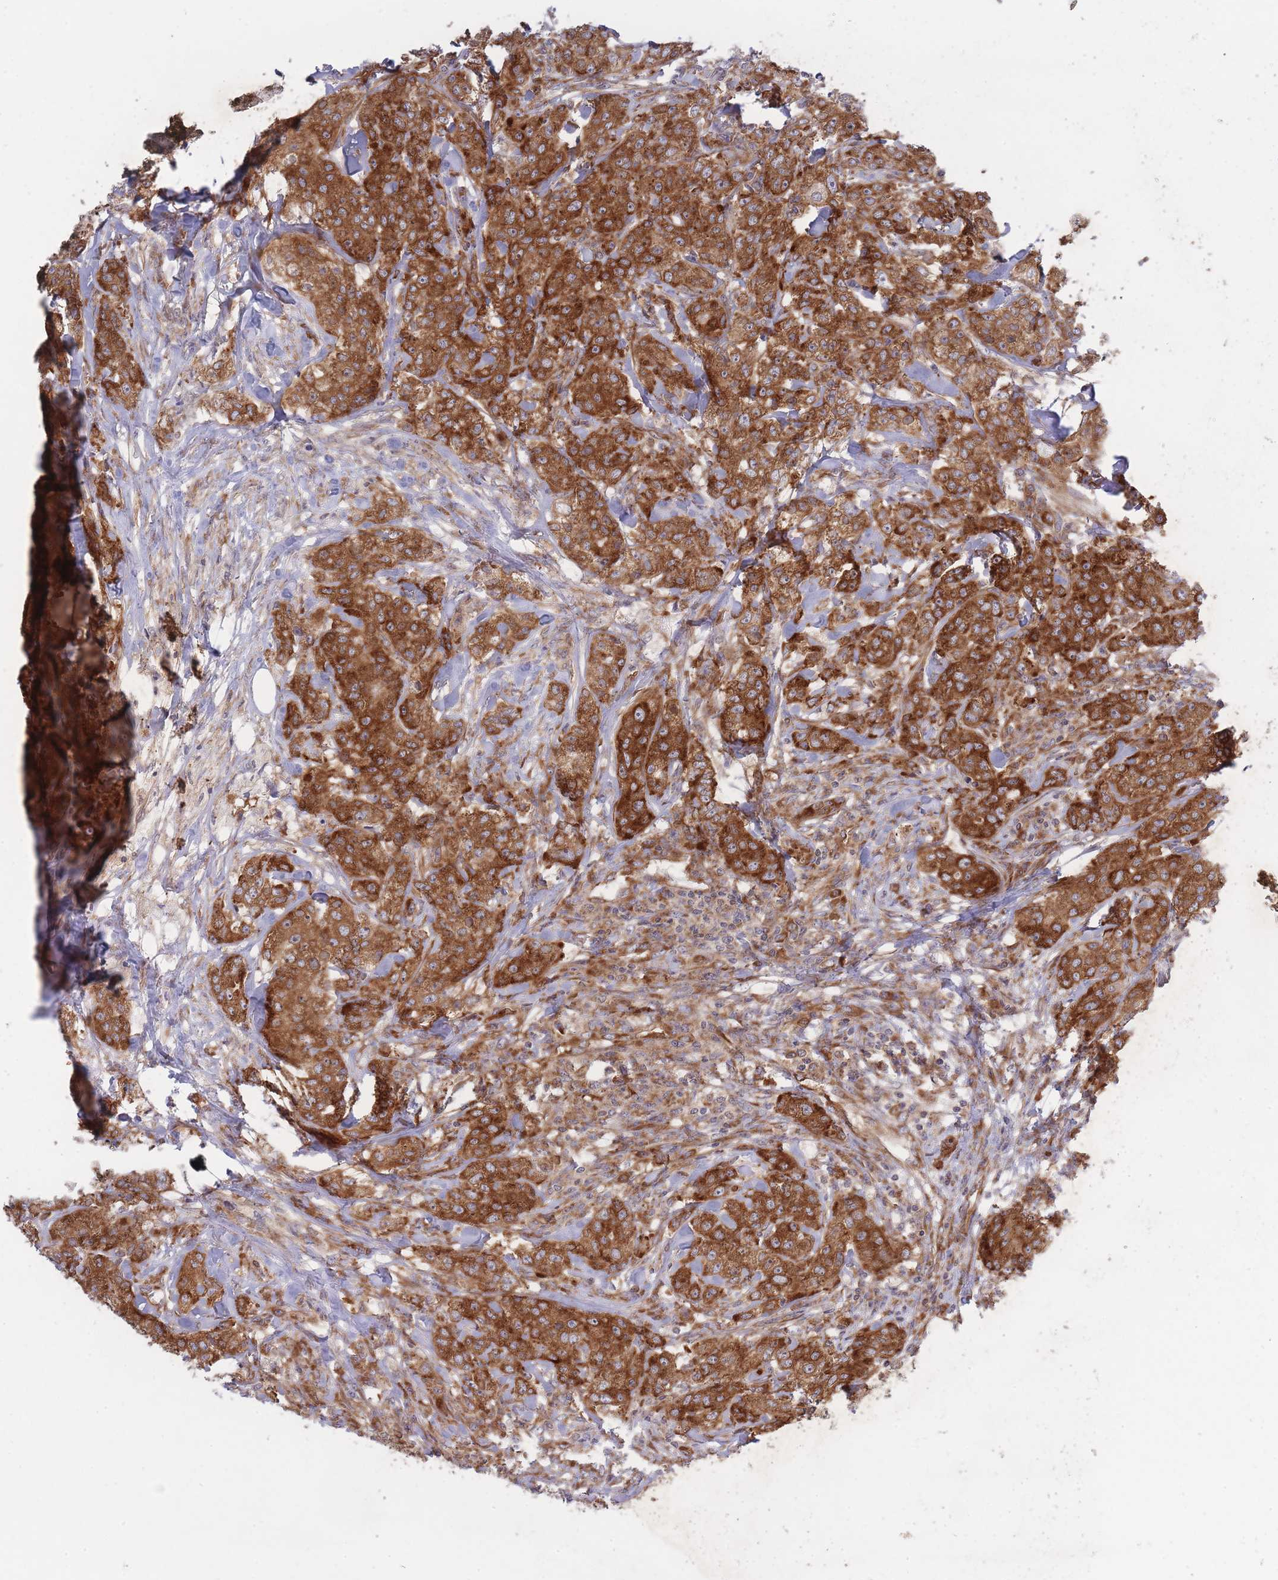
{"staining": {"intensity": "strong", "quantity": ">75%", "location": "cytoplasmic/membranous"}, "tissue": "breast cancer", "cell_type": "Tumor cells", "image_type": "cancer", "snomed": [{"axis": "morphology", "description": "Duct carcinoma"}, {"axis": "topography", "description": "Breast"}], "caption": "Strong cytoplasmic/membranous staining for a protein is seen in about >75% of tumor cells of breast intraductal carcinoma using immunohistochemistry.", "gene": "CCDC124", "patient": {"sex": "female", "age": 43}}